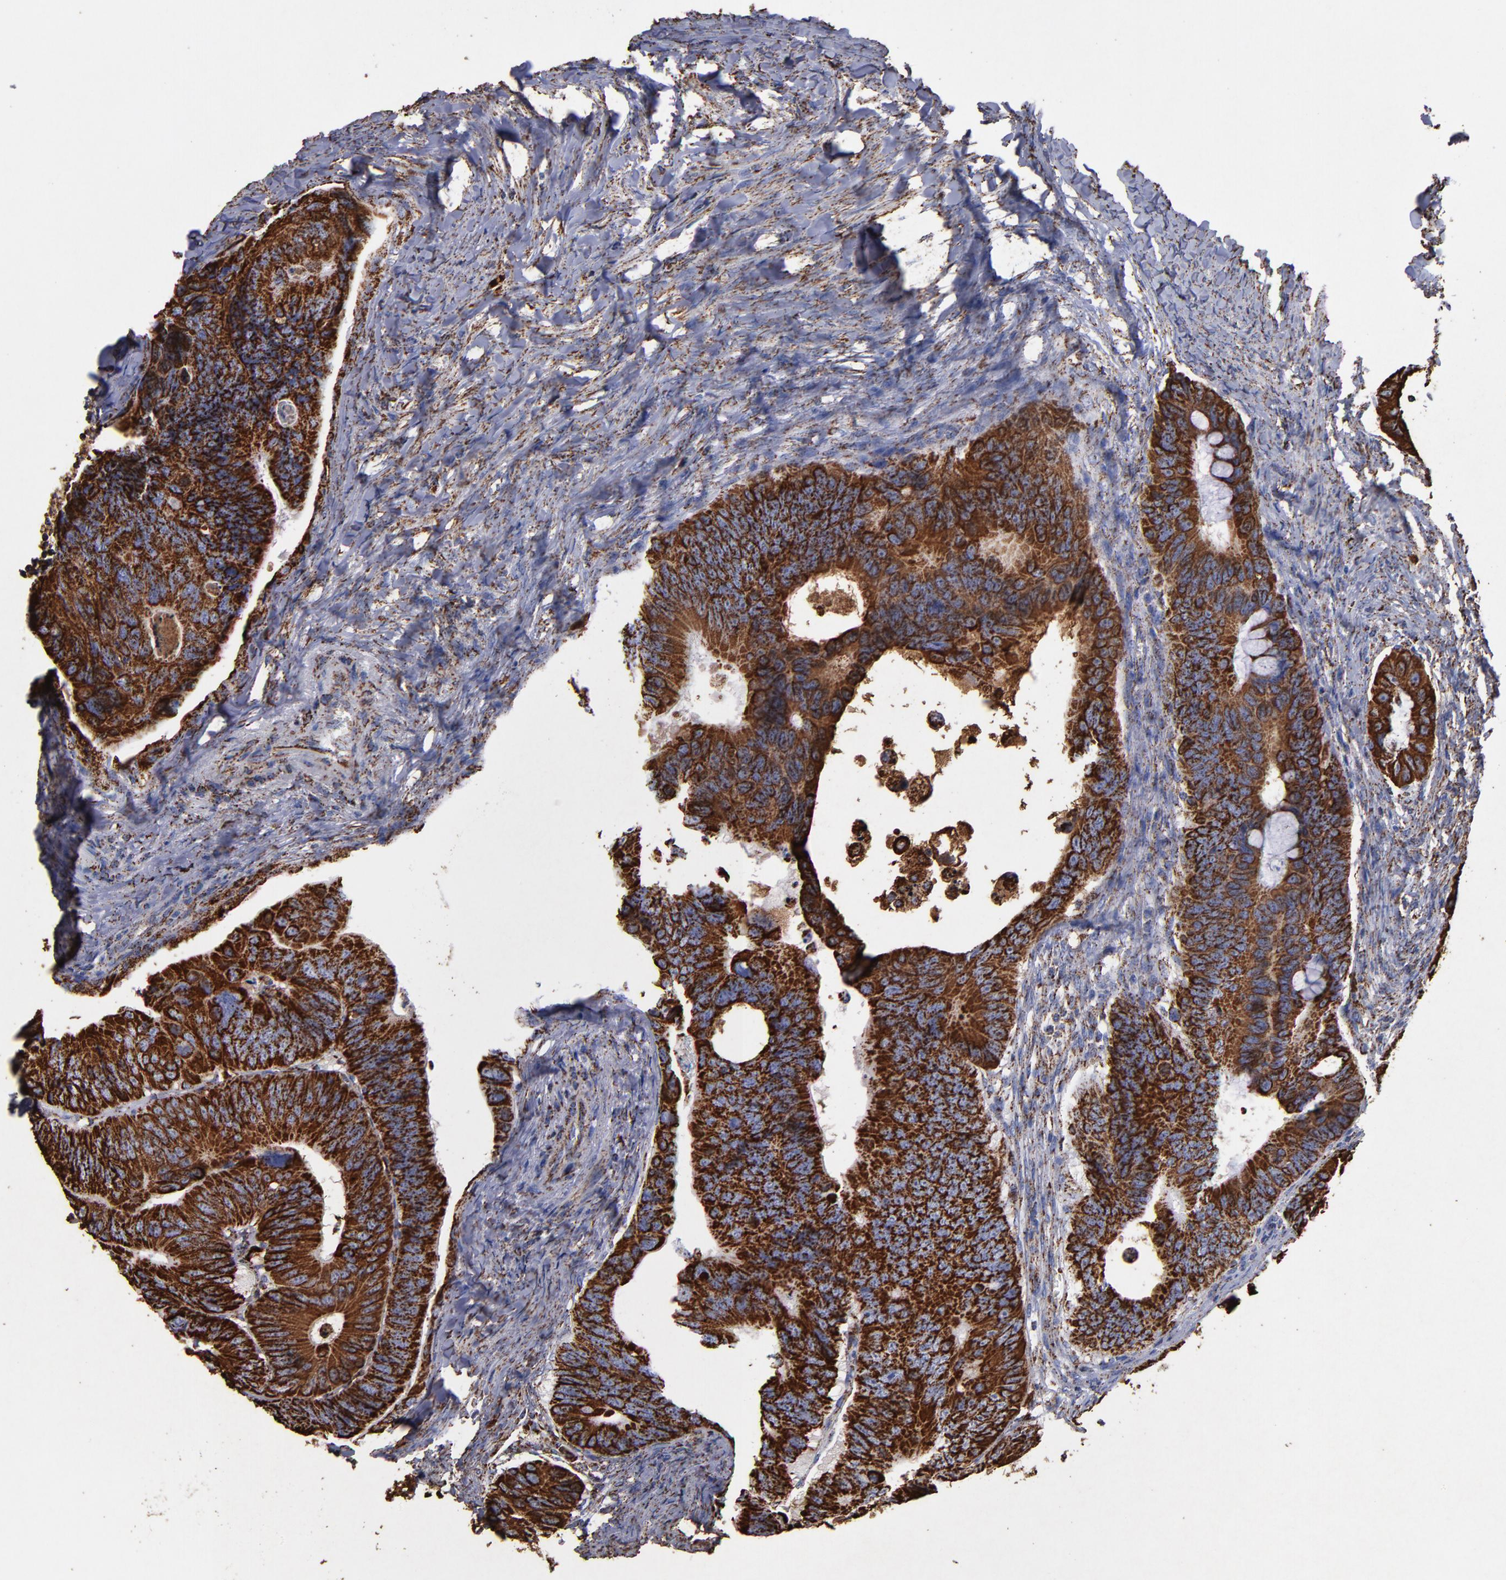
{"staining": {"intensity": "strong", "quantity": ">75%", "location": "cytoplasmic/membranous"}, "tissue": "colorectal cancer", "cell_type": "Tumor cells", "image_type": "cancer", "snomed": [{"axis": "morphology", "description": "Adenocarcinoma, NOS"}, {"axis": "topography", "description": "Colon"}], "caption": "IHC (DAB (3,3'-diaminobenzidine)) staining of colorectal cancer (adenocarcinoma) shows strong cytoplasmic/membranous protein staining in about >75% of tumor cells.", "gene": "SOD2", "patient": {"sex": "female", "age": 55}}